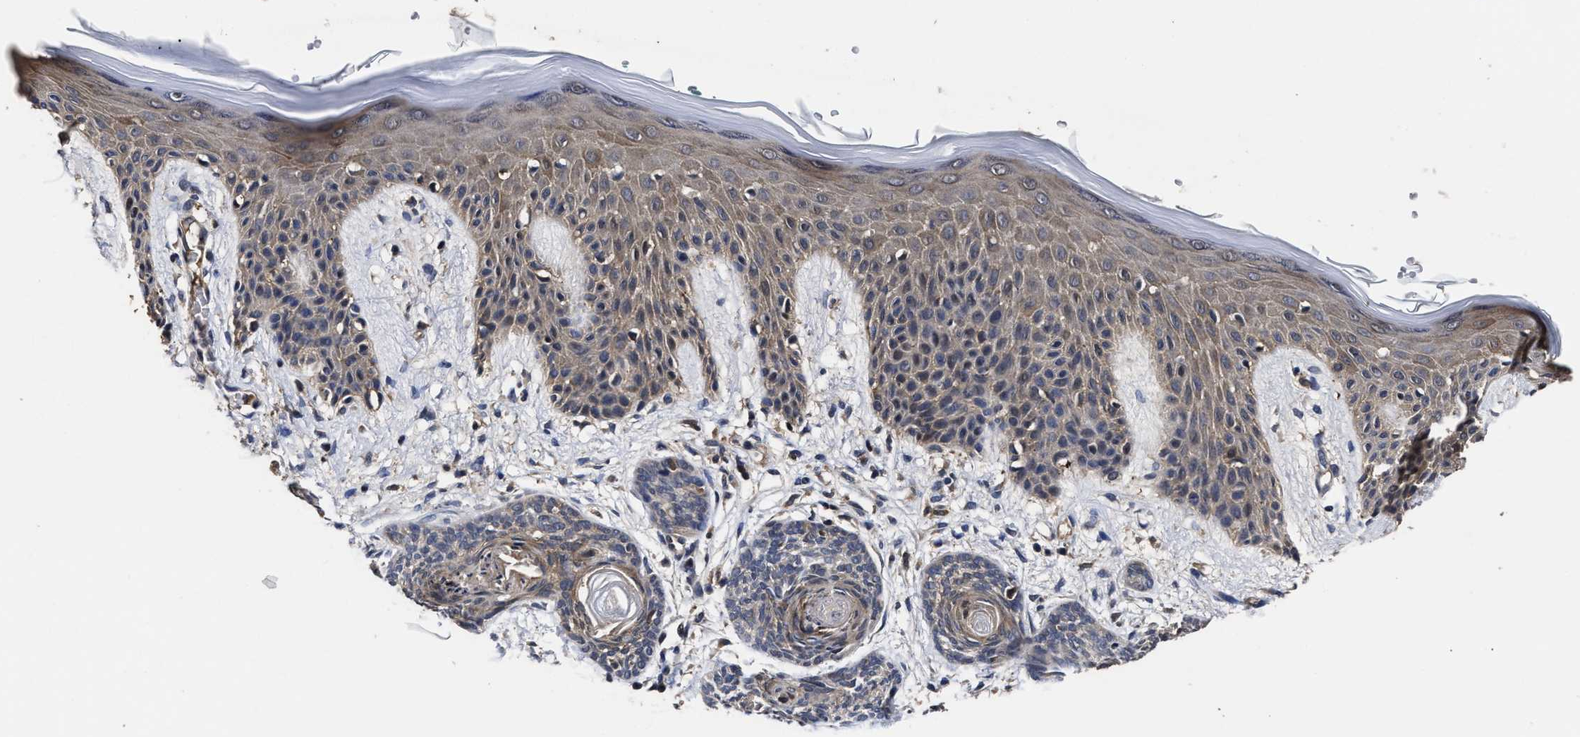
{"staining": {"intensity": "weak", "quantity": "<25%", "location": "cytoplasmic/membranous"}, "tissue": "skin cancer", "cell_type": "Tumor cells", "image_type": "cancer", "snomed": [{"axis": "morphology", "description": "Basal cell carcinoma"}, {"axis": "topography", "description": "Skin"}], "caption": "Human basal cell carcinoma (skin) stained for a protein using IHC shows no positivity in tumor cells.", "gene": "SOCS5", "patient": {"sex": "female", "age": 59}}